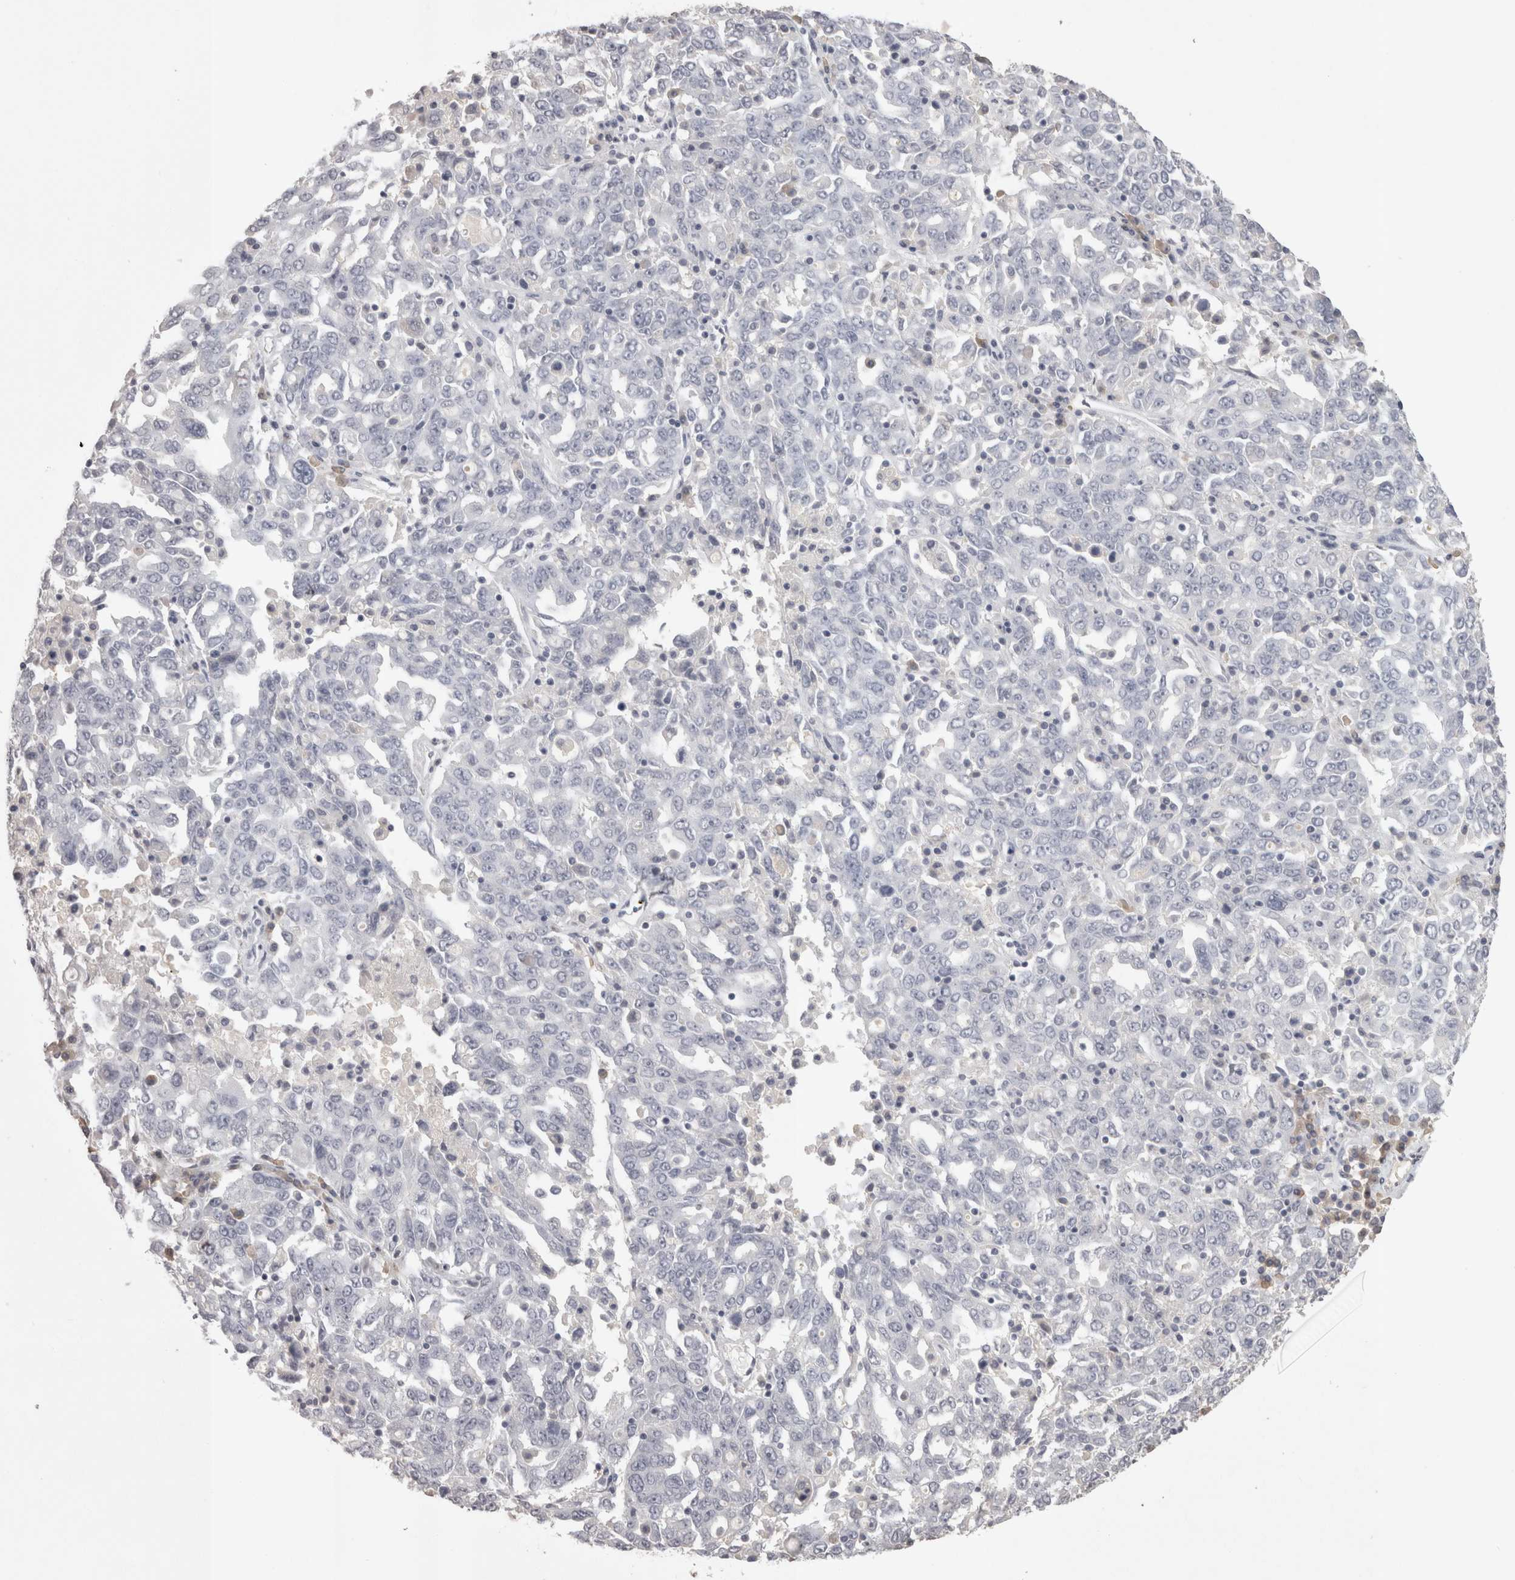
{"staining": {"intensity": "negative", "quantity": "none", "location": "none"}, "tissue": "ovarian cancer", "cell_type": "Tumor cells", "image_type": "cancer", "snomed": [{"axis": "morphology", "description": "Carcinoma, endometroid"}, {"axis": "topography", "description": "Ovary"}], "caption": "Micrograph shows no significant protein positivity in tumor cells of ovarian endometroid carcinoma.", "gene": "LAX1", "patient": {"sex": "female", "age": 62}}